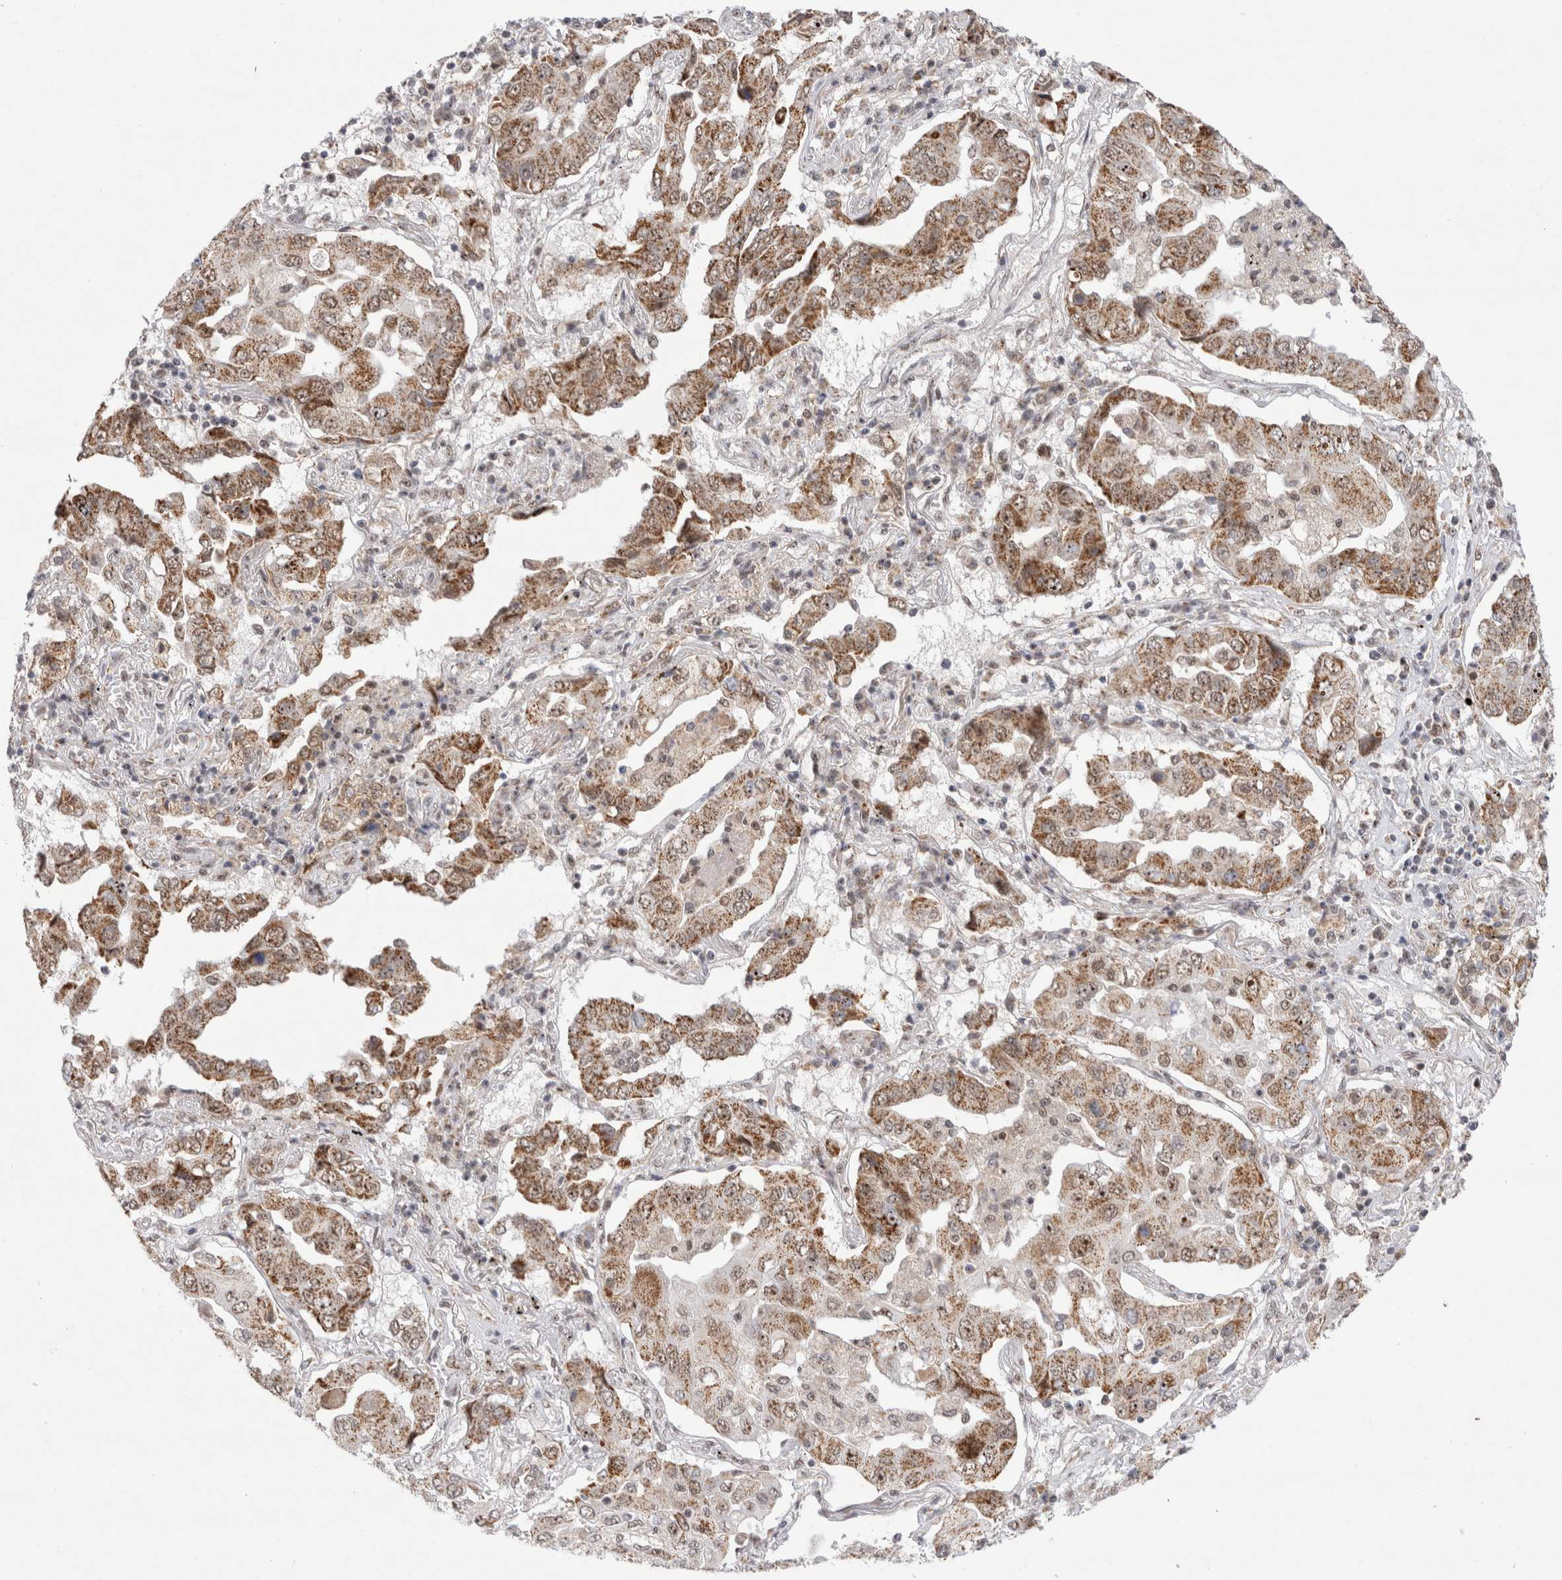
{"staining": {"intensity": "moderate", "quantity": ">75%", "location": "cytoplasmic/membranous,nuclear"}, "tissue": "lung cancer", "cell_type": "Tumor cells", "image_type": "cancer", "snomed": [{"axis": "morphology", "description": "Adenocarcinoma, NOS"}, {"axis": "topography", "description": "Lung"}], "caption": "Lung cancer tissue demonstrates moderate cytoplasmic/membranous and nuclear expression in approximately >75% of tumor cells", "gene": "MRPL37", "patient": {"sex": "female", "age": 65}}